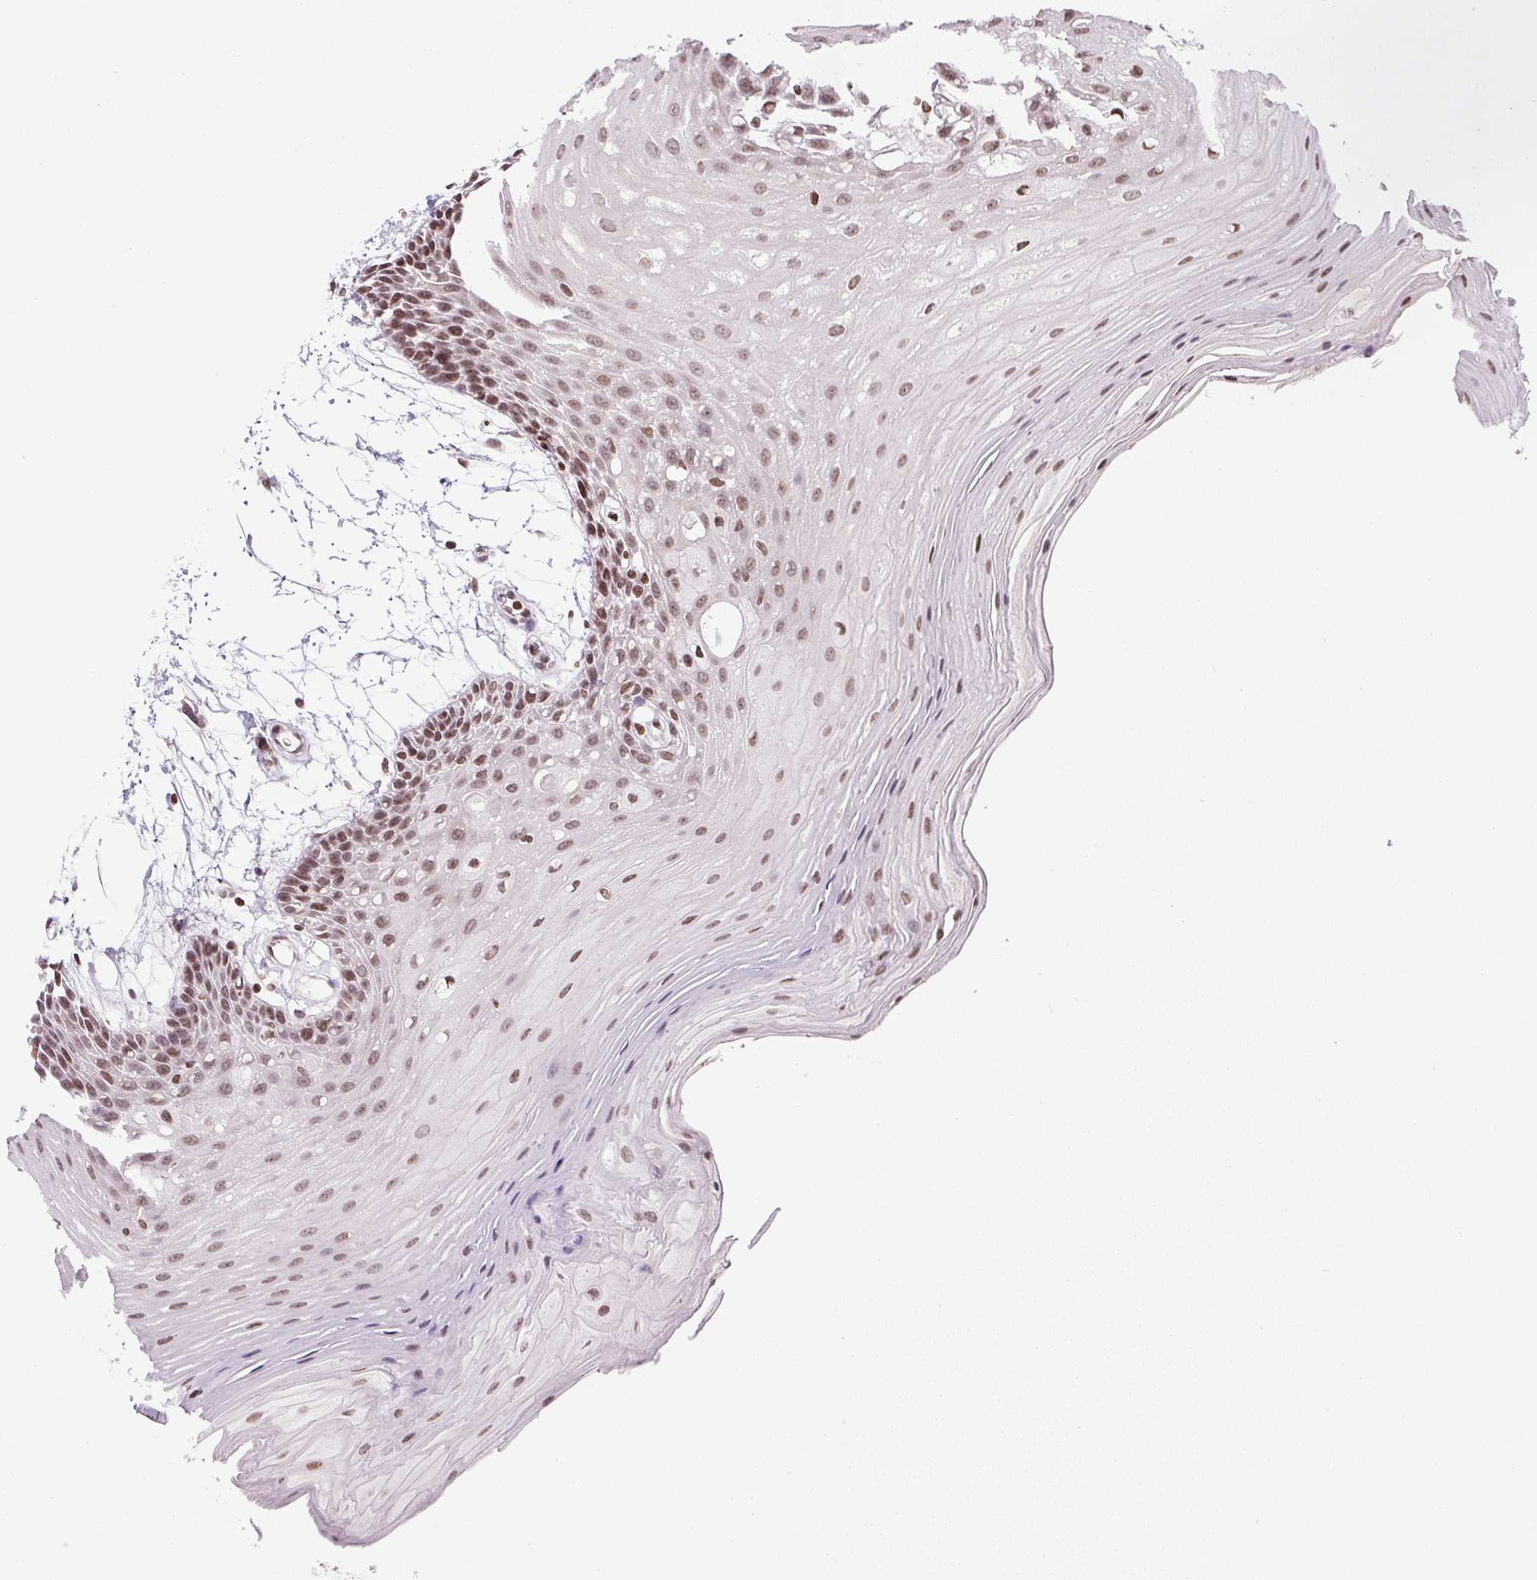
{"staining": {"intensity": "moderate", "quantity": "25%-75%", "location": "nuclear"}, "tissue": "oral mucosa", "cell_type": "Squamous epithelial cells", "image_type": "normal", "snomed": [{"axis": "morphology", "description": "Normal tissue, NOS"}, {"axis": "morphology", "description": "Squamous cell carcinoma, NOS"}, {"axis": "topography", "description": "Oral tissue"}, {"axis": "topography", "description": "Tounge, NOS"}, {"axis": "topography", "description": "Head-Neck"}], "caption": "Moderate nuclear expression for a protein is present in approximately 25%-75% of squamous epithelial cells of benign oral mucosa using IHC.", "gene": "RNF181", "patient": {"sex": "male", "age": 62}}